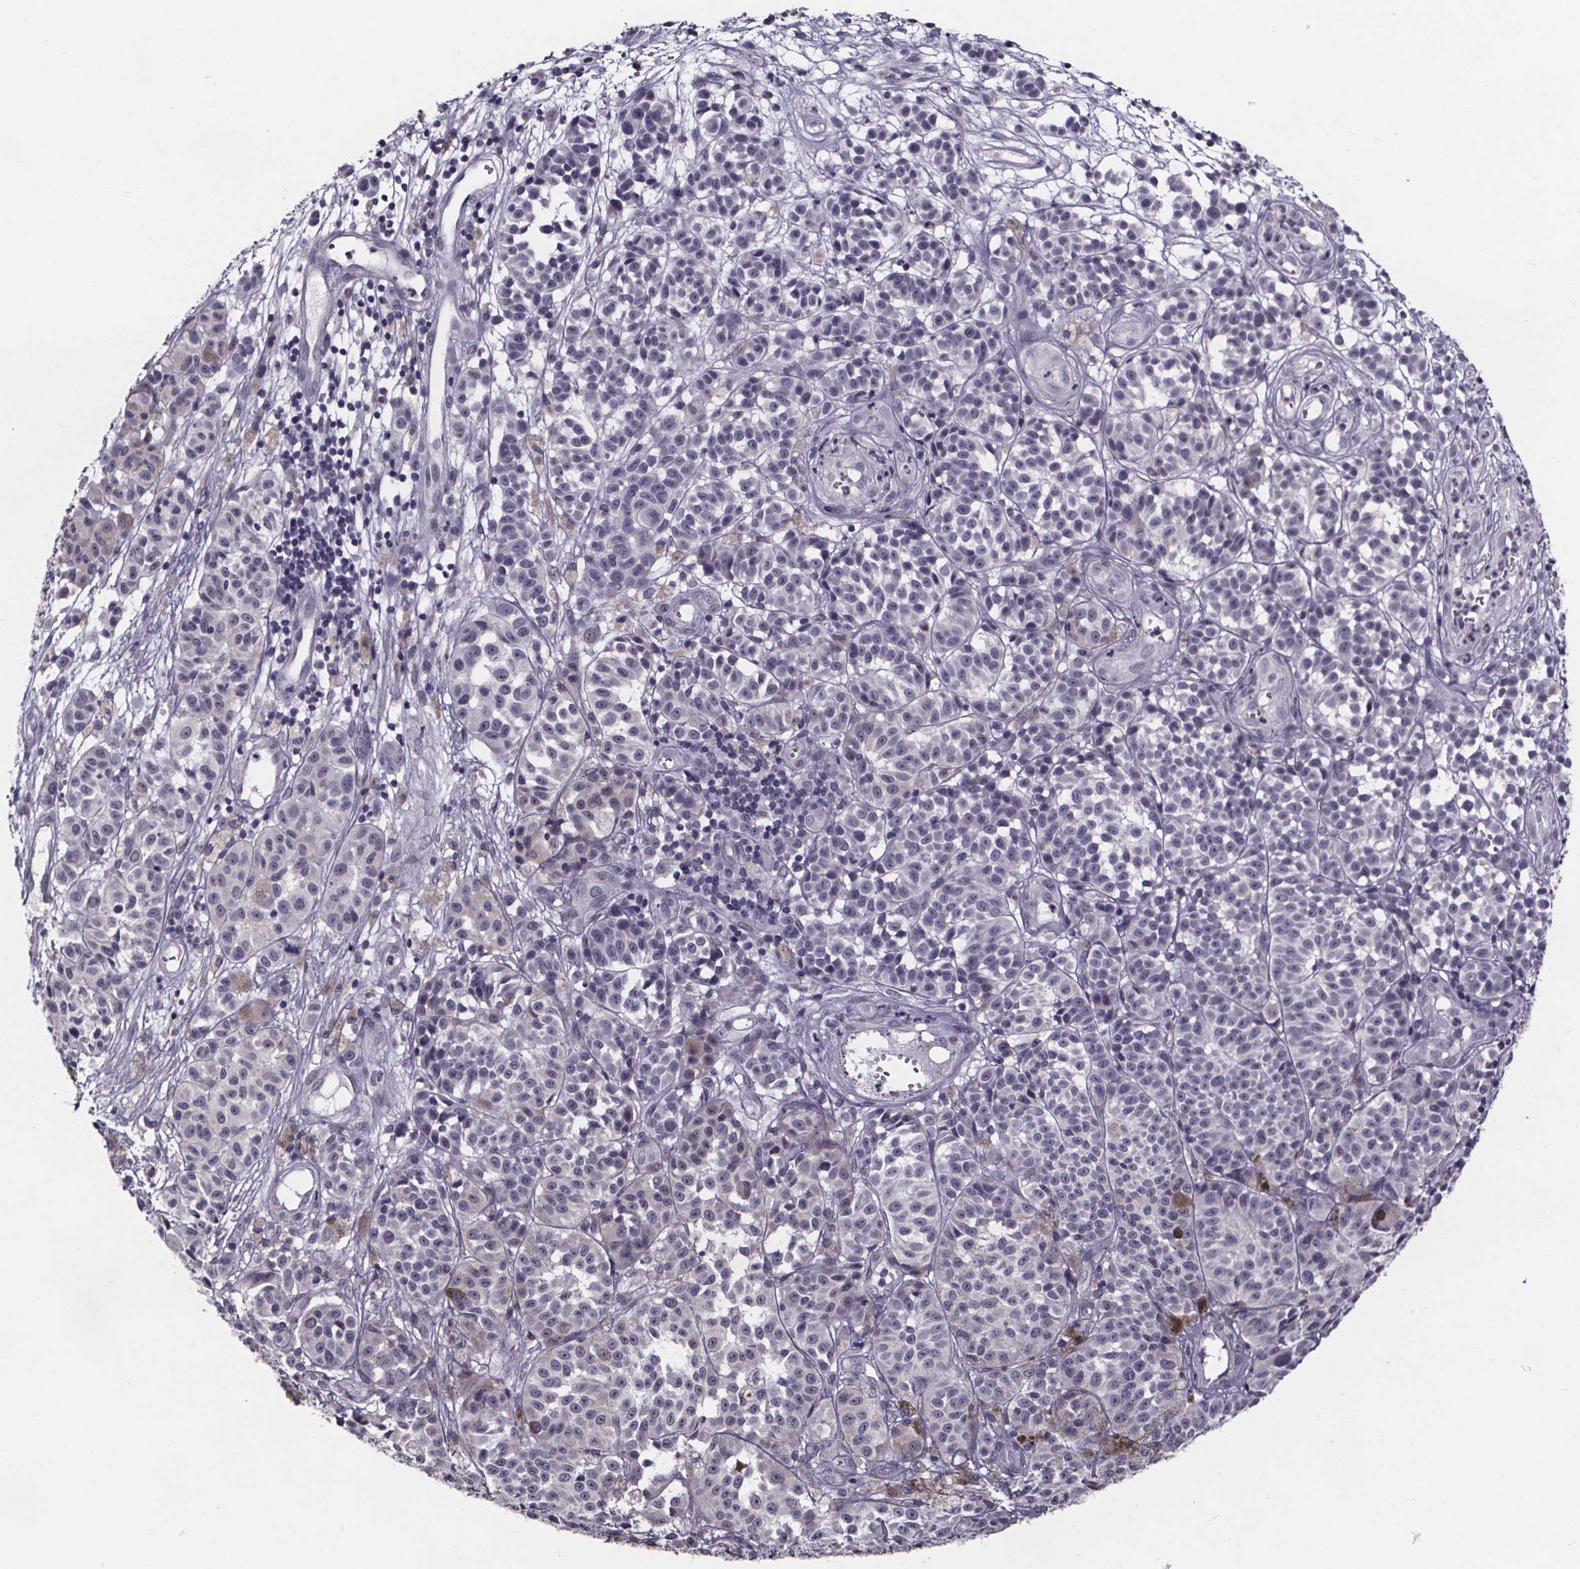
{"staining": {"intensity": "negative", "quantity": "none", "location": "none"}, "tissue": "melanoma", "cell_type": "Tumor cells", "image_type": "cancer", "snomed": [{"axis": "morphology", "description": "Malignant melanoma, NOS"}, {"axis": "topography", "description": "Skin"}], "caption": "IHC of malignant melanoma exhibits no expression in tumor cells.", "gene": "AR", "patient": {"sex": "female", "age": 58}}